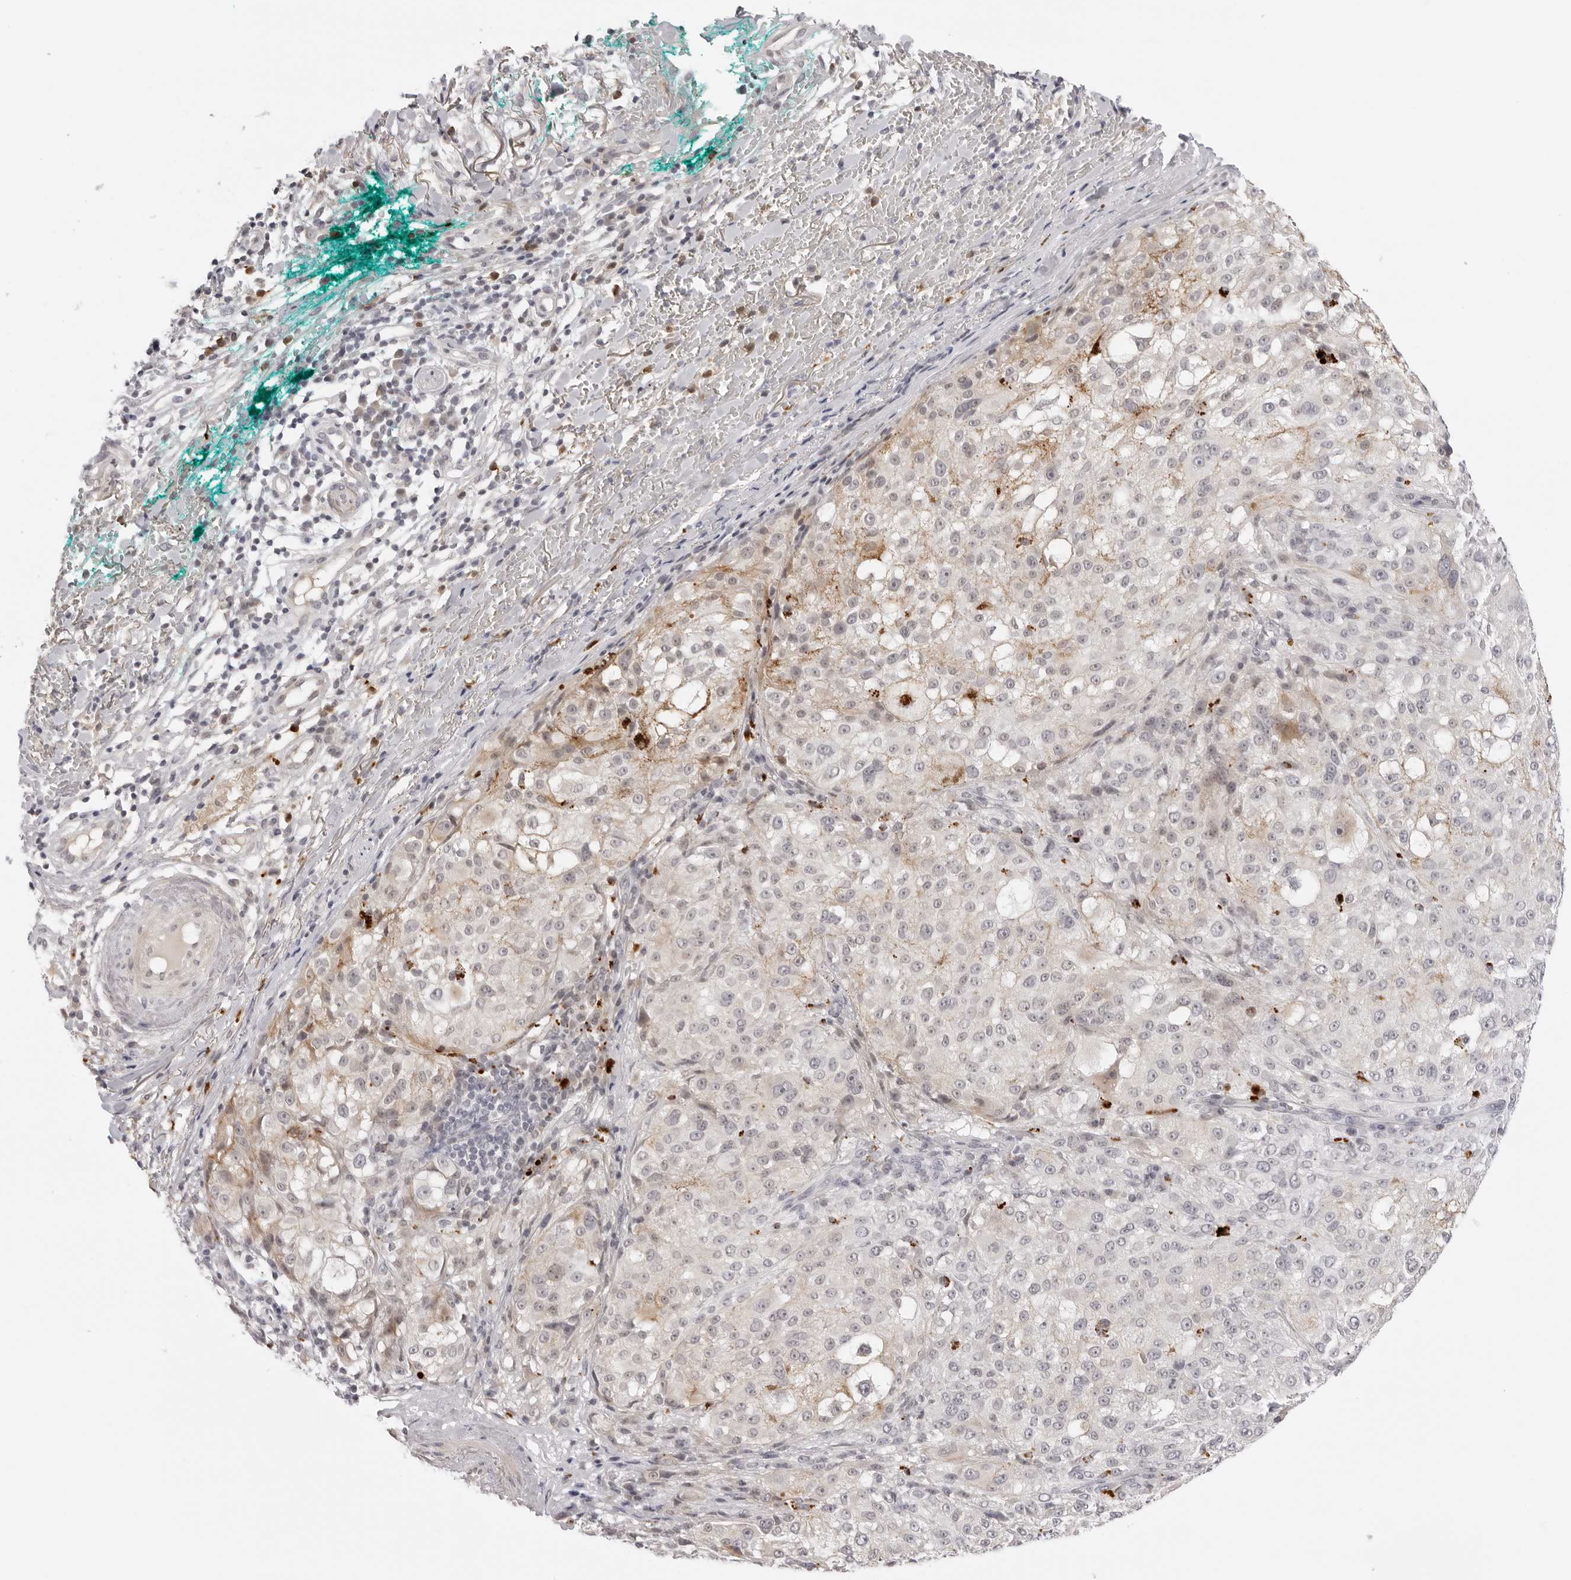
{"staining": {"intensity": "negative", "quantity": "none", "location": "none"}, "tissue": "melanoma", "cell_type": "Tumor cells", "image_type": "cancer", "snomed": [{"axis": "morphology", "description": "Necrosis, NOS"}, {"axis": "morphology", "description": "Malignant melanoma, NOS"}, {"axis": "topography", "description": "Skin"}], "caption": "Human melanoma stained for a protein using immunohistochemistry displays no expression in tumor cells.", "gene": "STRADB", "patient": {"sex": "female", "age": 87}}